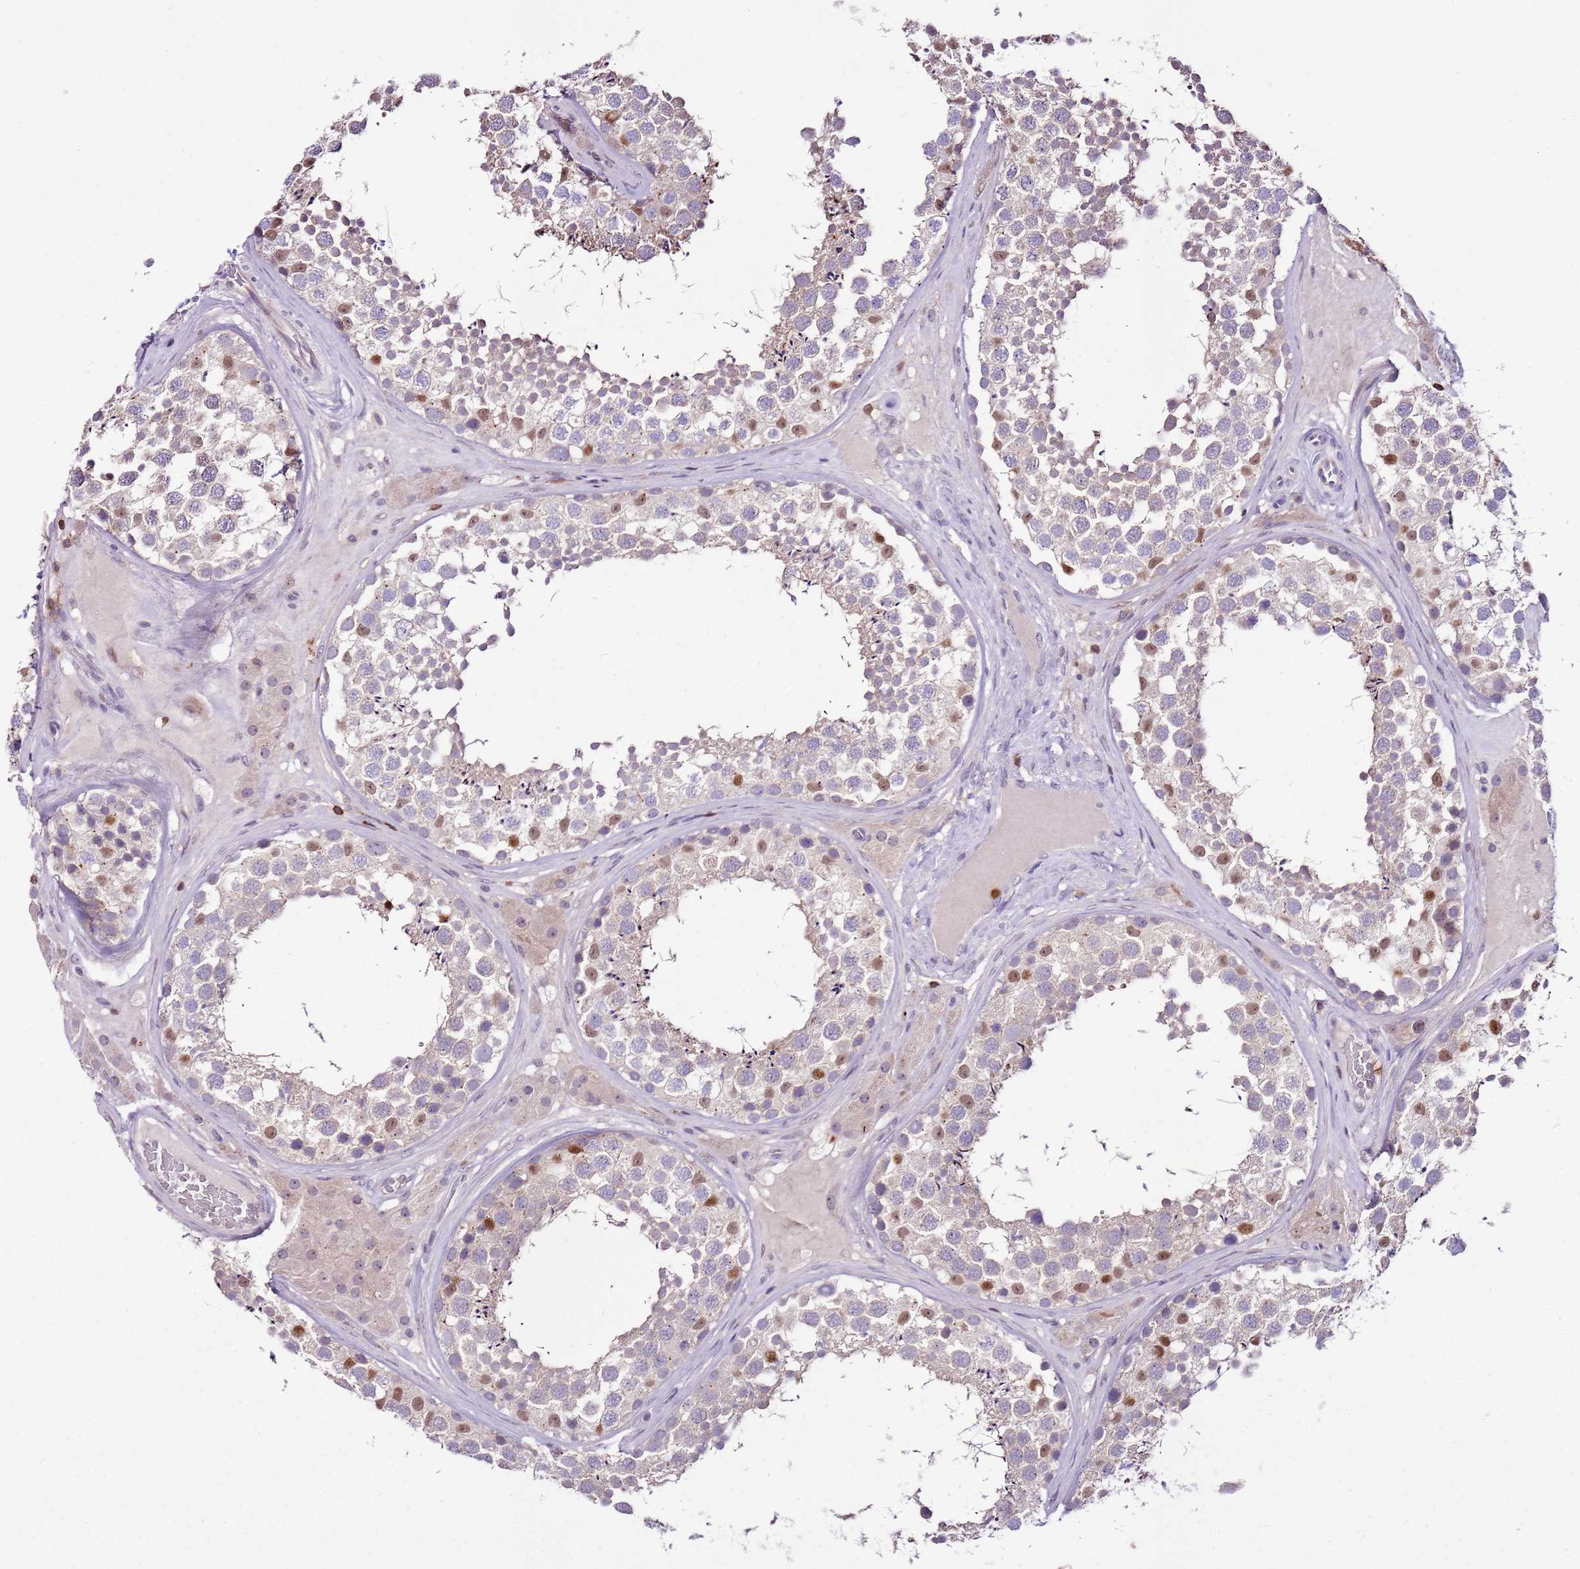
{"staining": {"intensity": "moderate", "quantity": "<25%", "location": "nuclear"}, "tissue": "testis", "cell_type": "Cells in seminiferous ducts", "image_type": "normal", "snomed": [{"axis": "morphology", "description": "Normal tissue, NOS"}, {"axis": "topography", "description": "Testis"}], "caption": "Immunohistochemical staining of unremarkable human testis shows <25% levels of moderate nuclear protein expression in approximately <25% of cells in seminiferous ducts. (Stains: DAB in brown, nuclei in blue, Microscopy: brightfield microscopy at high magnification).", "gene": "ZSWIM1", "patient": {"sex": "male", "age": 46}}